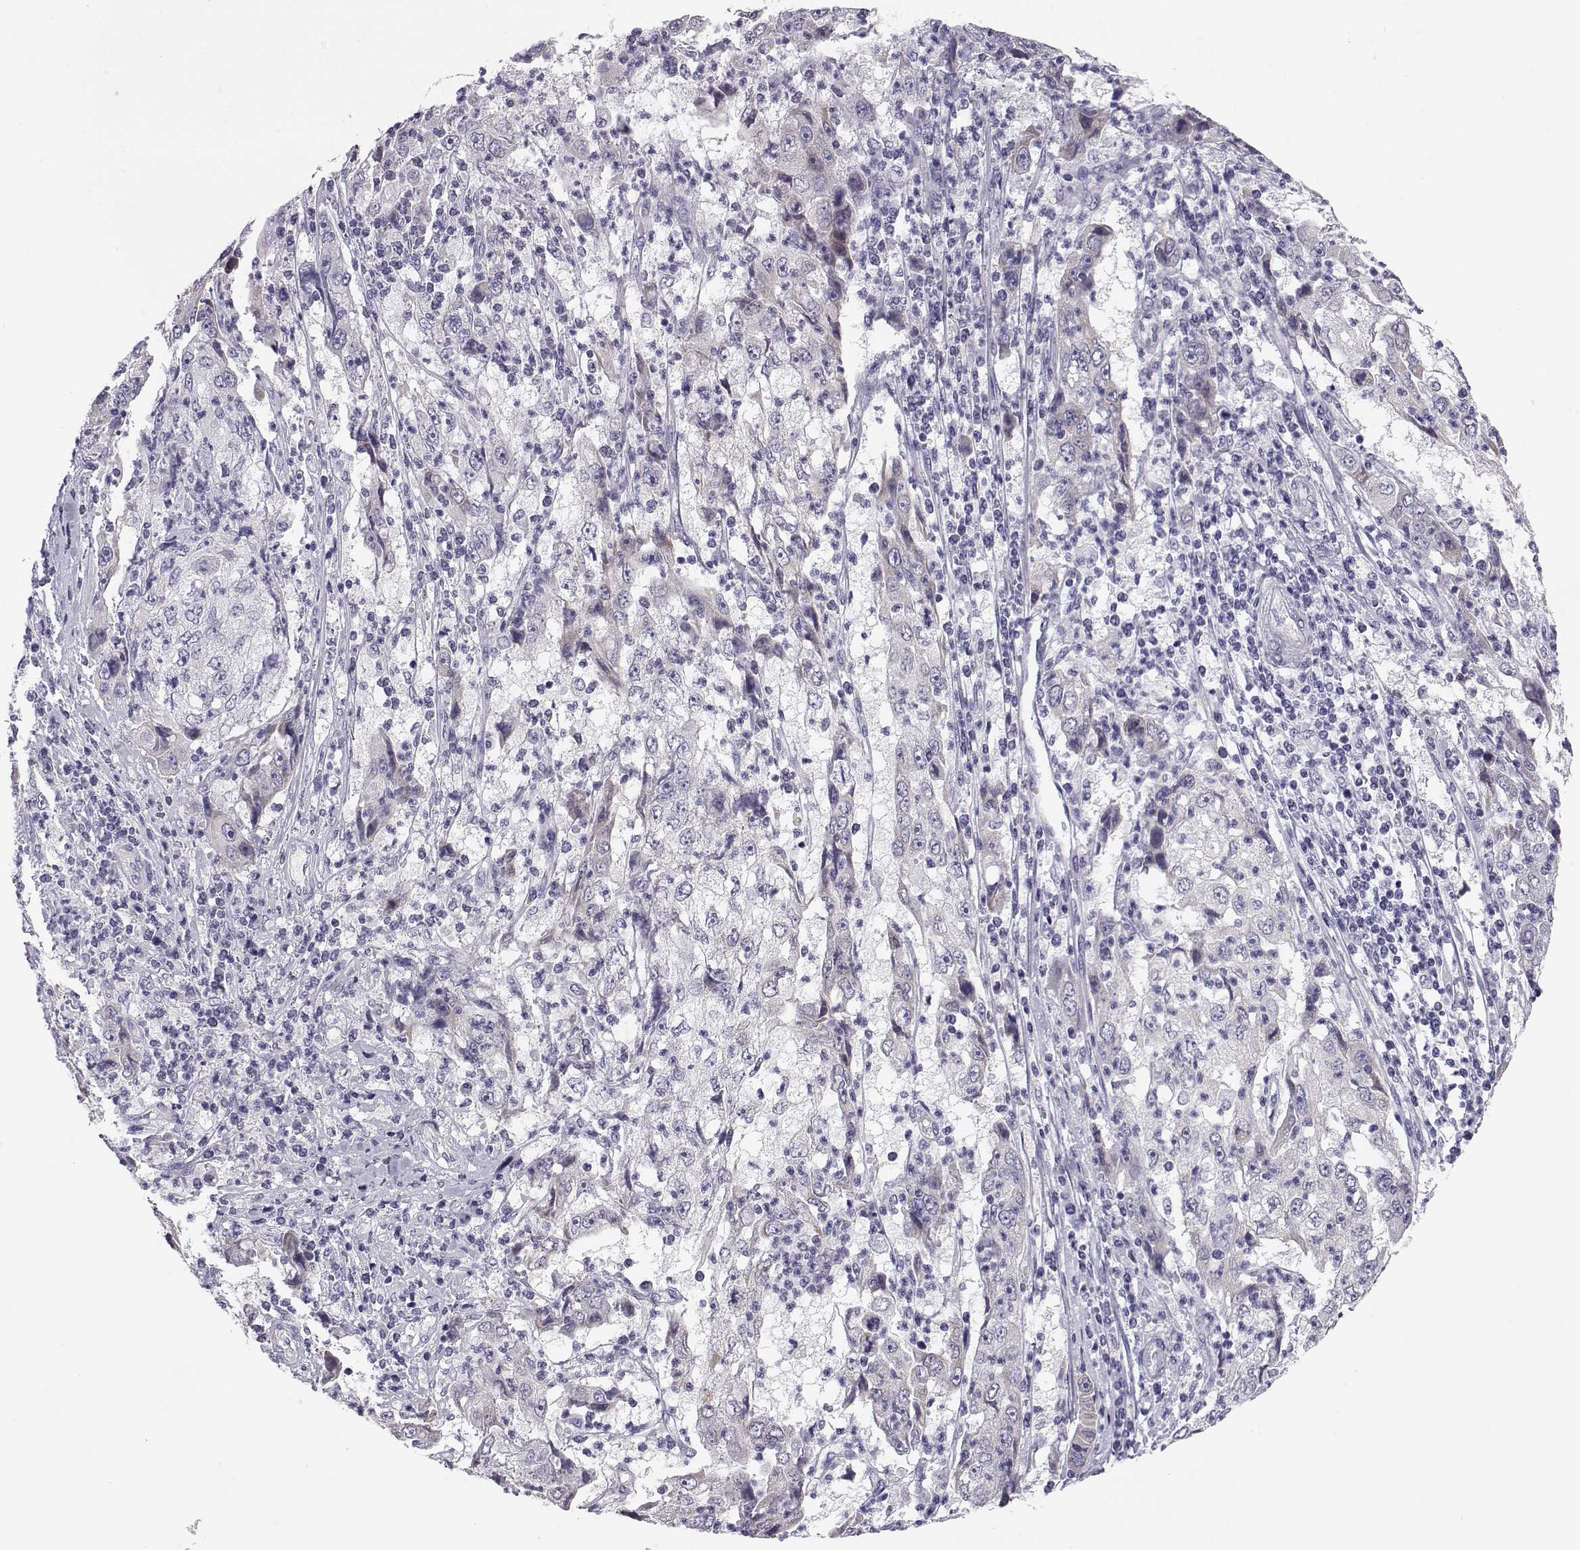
{"staining": {"intensity": "negative", "quantity": "none", "location": "none"}, "tissue": "cervical cancer", "cell_type": "Tumor cells", "image_type": "cancer", "snomed": [{"axis": "morphology", "description": "Squamous cell carcinoma, NOS"}, {"axis": "topography", "description": "Cervix"}], "caption": "Photomicrograph shows no protein positivity in tumor cells of cervical squamous cell carcinoma tissue.", "gene": "KCNMB4", "patient": {"sex": "female", "age": 36}}